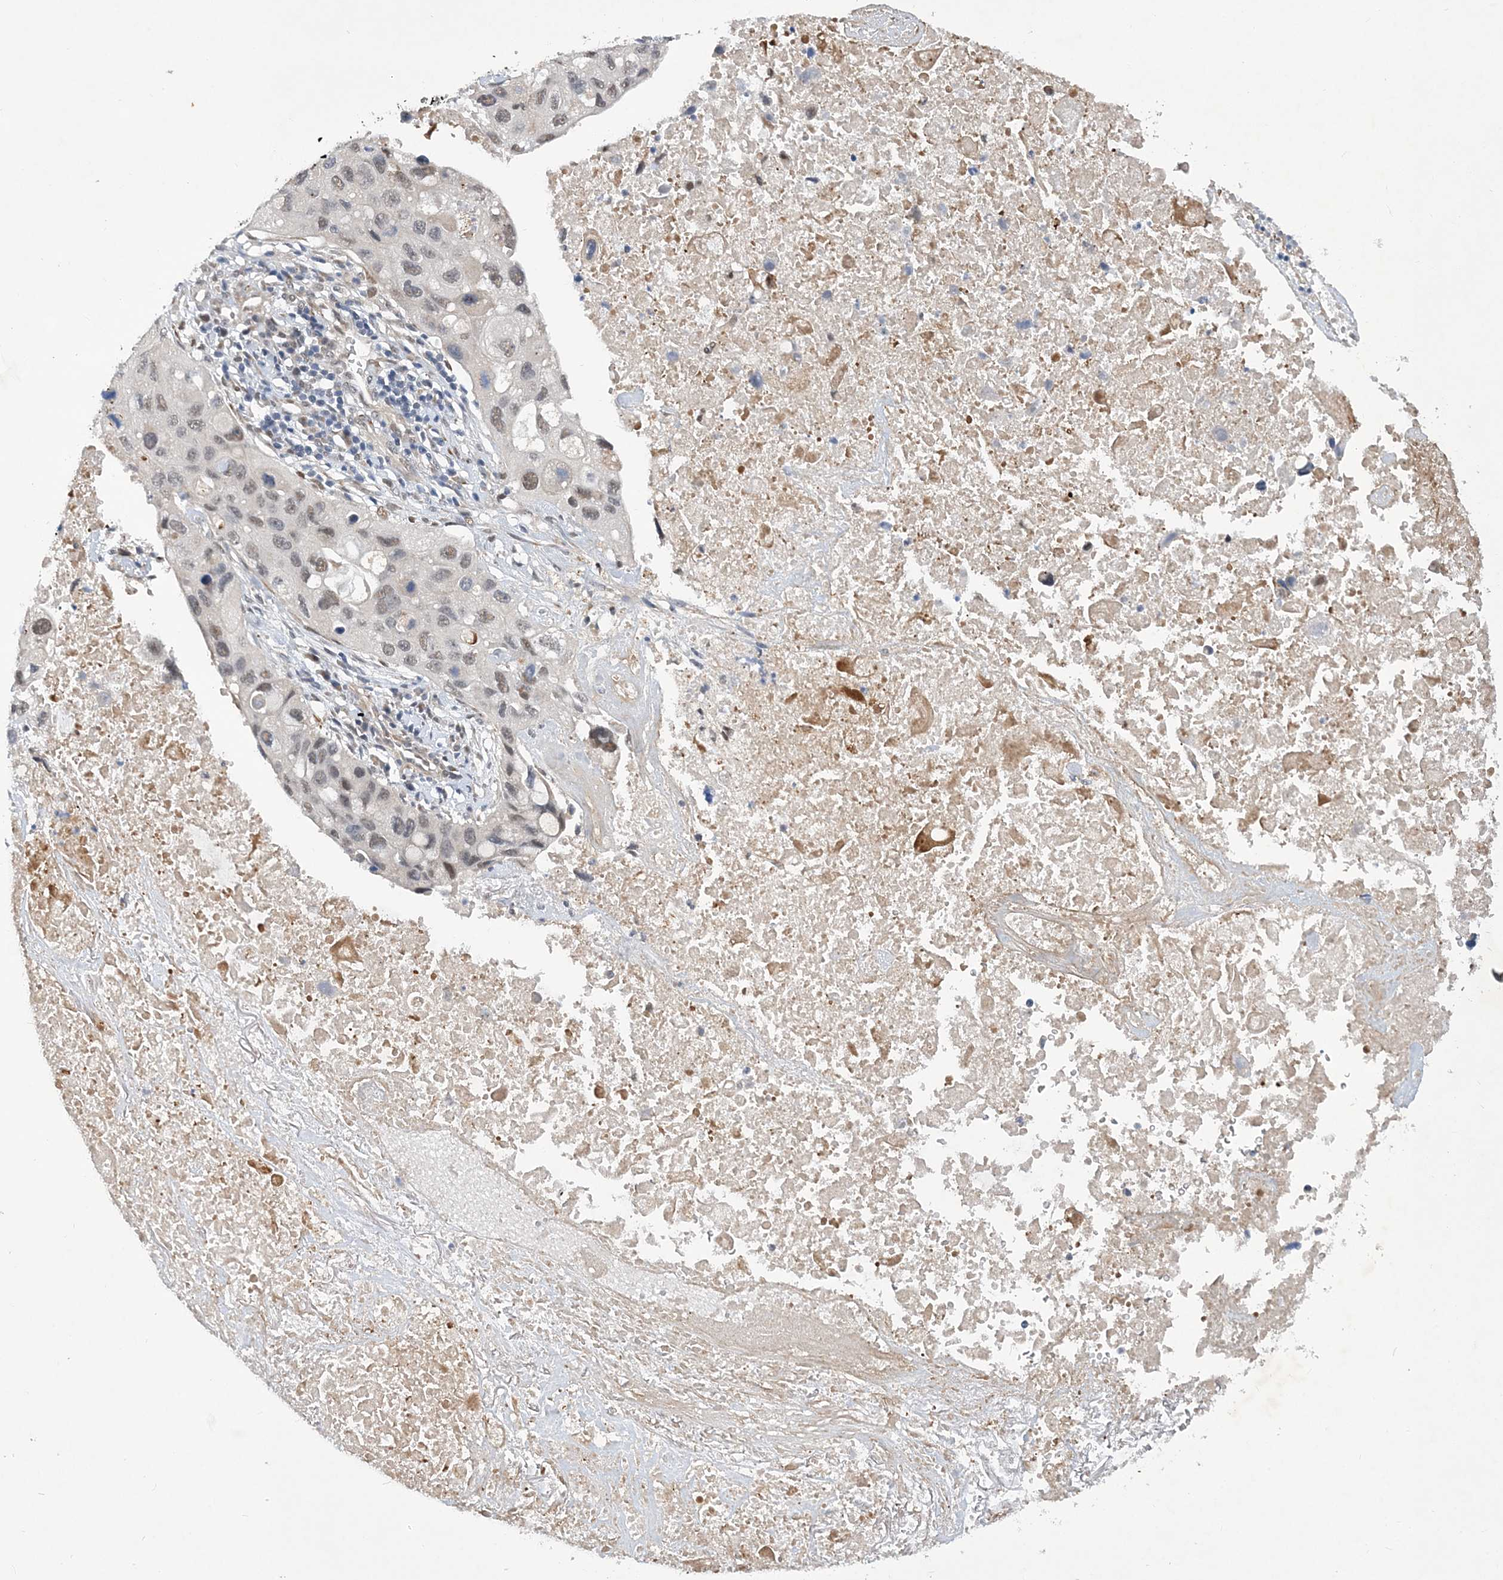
{"staining": {"intensity": "weak", "quantity": "25%-75%", "location": "nuclear"}, "tissue": "lung cancer", "cell_type": "Tumor cells", "image_type": "cancer", "snomed": [{"axis": "morphology", "description": "Squamous cell carcinoma, NOS"}, {"axis": "topography", "description": "Lung"}], "caption": "Weak nuclear positivity for a protein is seen in about 25%-75% of tumor cells of squamous cell carcinoma (lung) using immunohistochemistry (IHC).", "gene": "FAM217A", "patient": {"sex": "female", "age": 73}}